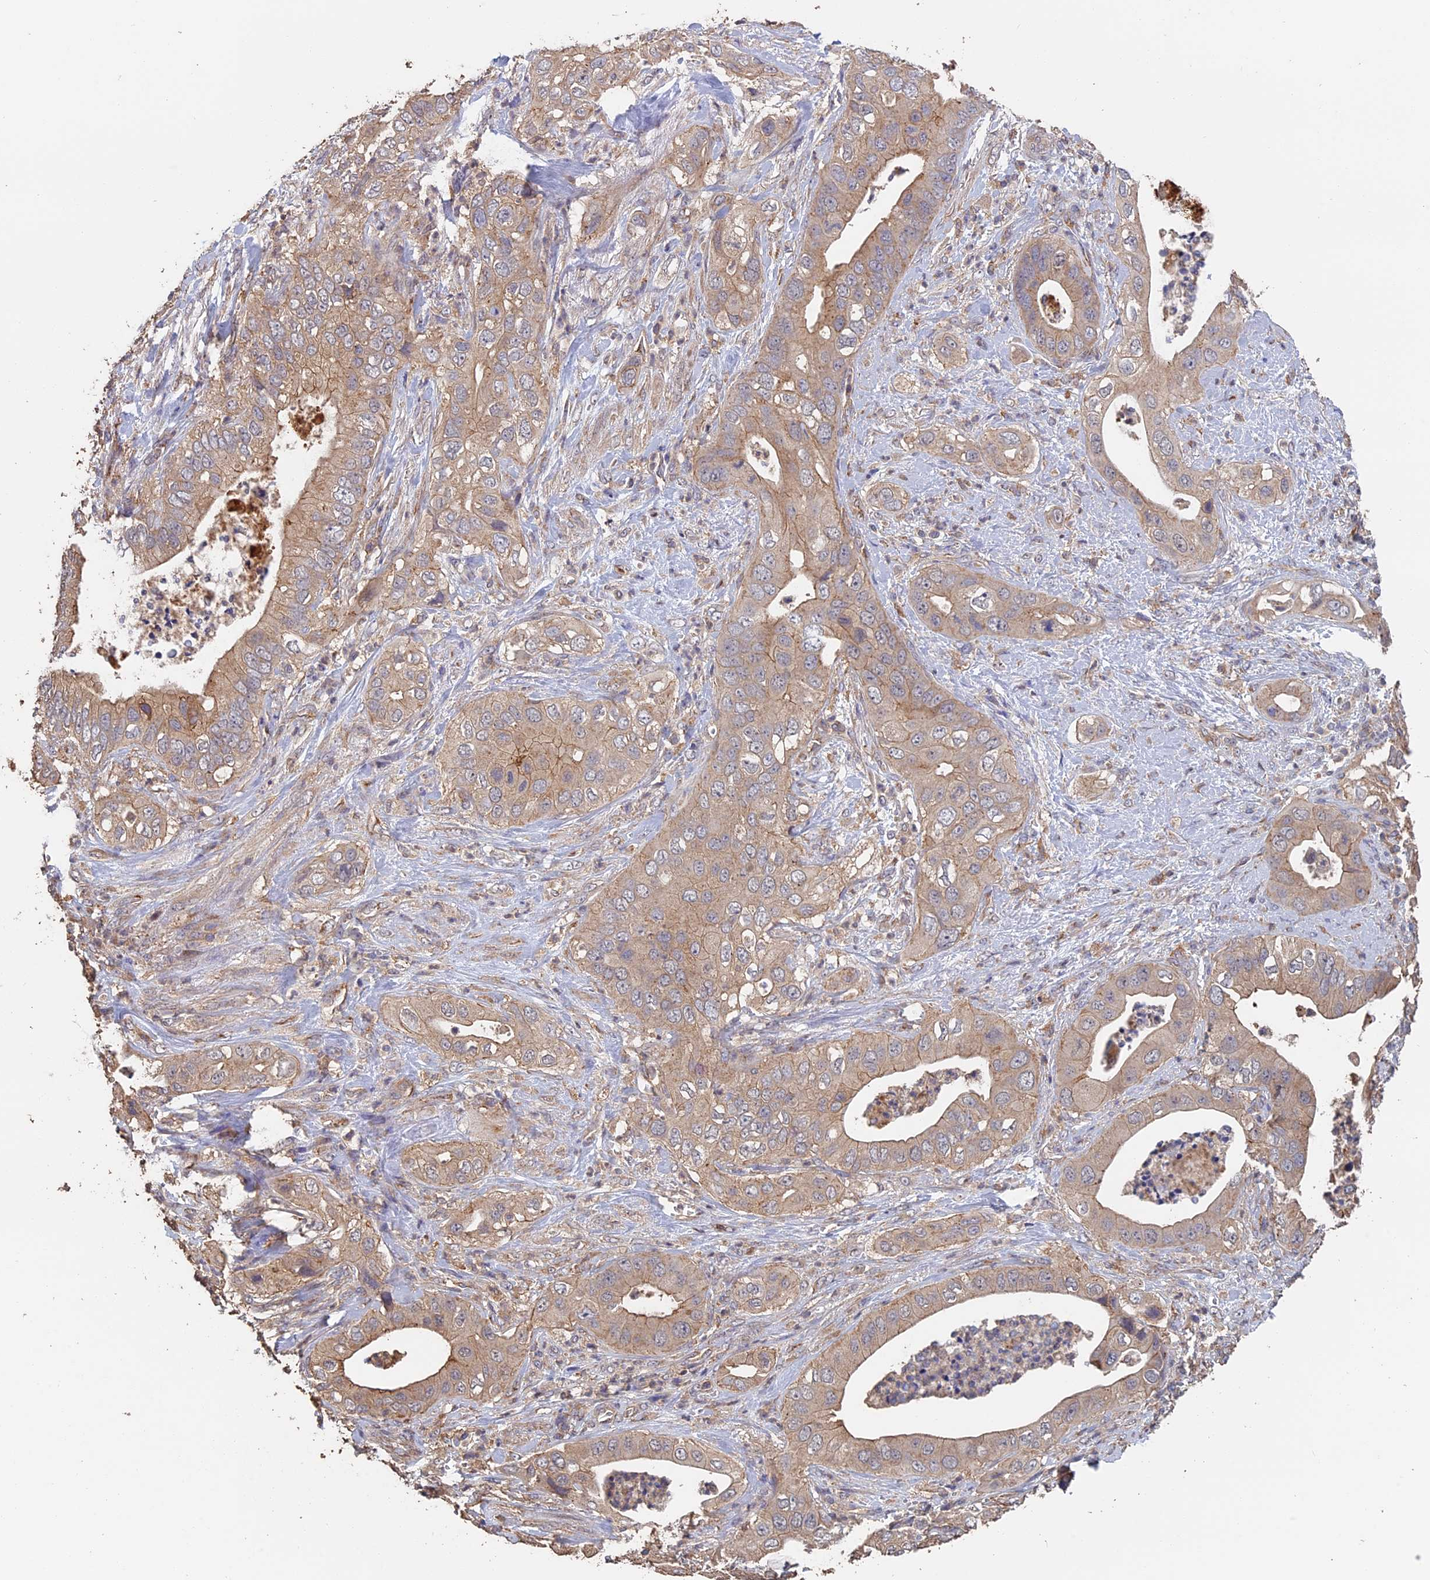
{"staining": {"intensity": "weak", "quantity": "25%-75%", "location": "cytoplasmic/membranous"}, "tissue": "pancreatic cancer", "cell_type": "Tumor cells", "image_type": "cancer", "snomed": [{"axis": "morphology", "description": "Adenocarcinoma, NOS"}, {"axis": "topography", "description": "Pancreas"}], "caption": "Immunohistochemistry (IHC) of human pancreatic cancer shows low levels of weak cytoplasmic/membranous staining in approximately 25%-75% of tumor cells. (Stains: DAB (3,3'-diaminobenzidine) in brown, nuclei in blue, Microscopy: brightfield microscopy at high magnification).", "gene": "PIGQ", "patient": {"sex": "female", "age": 78}}